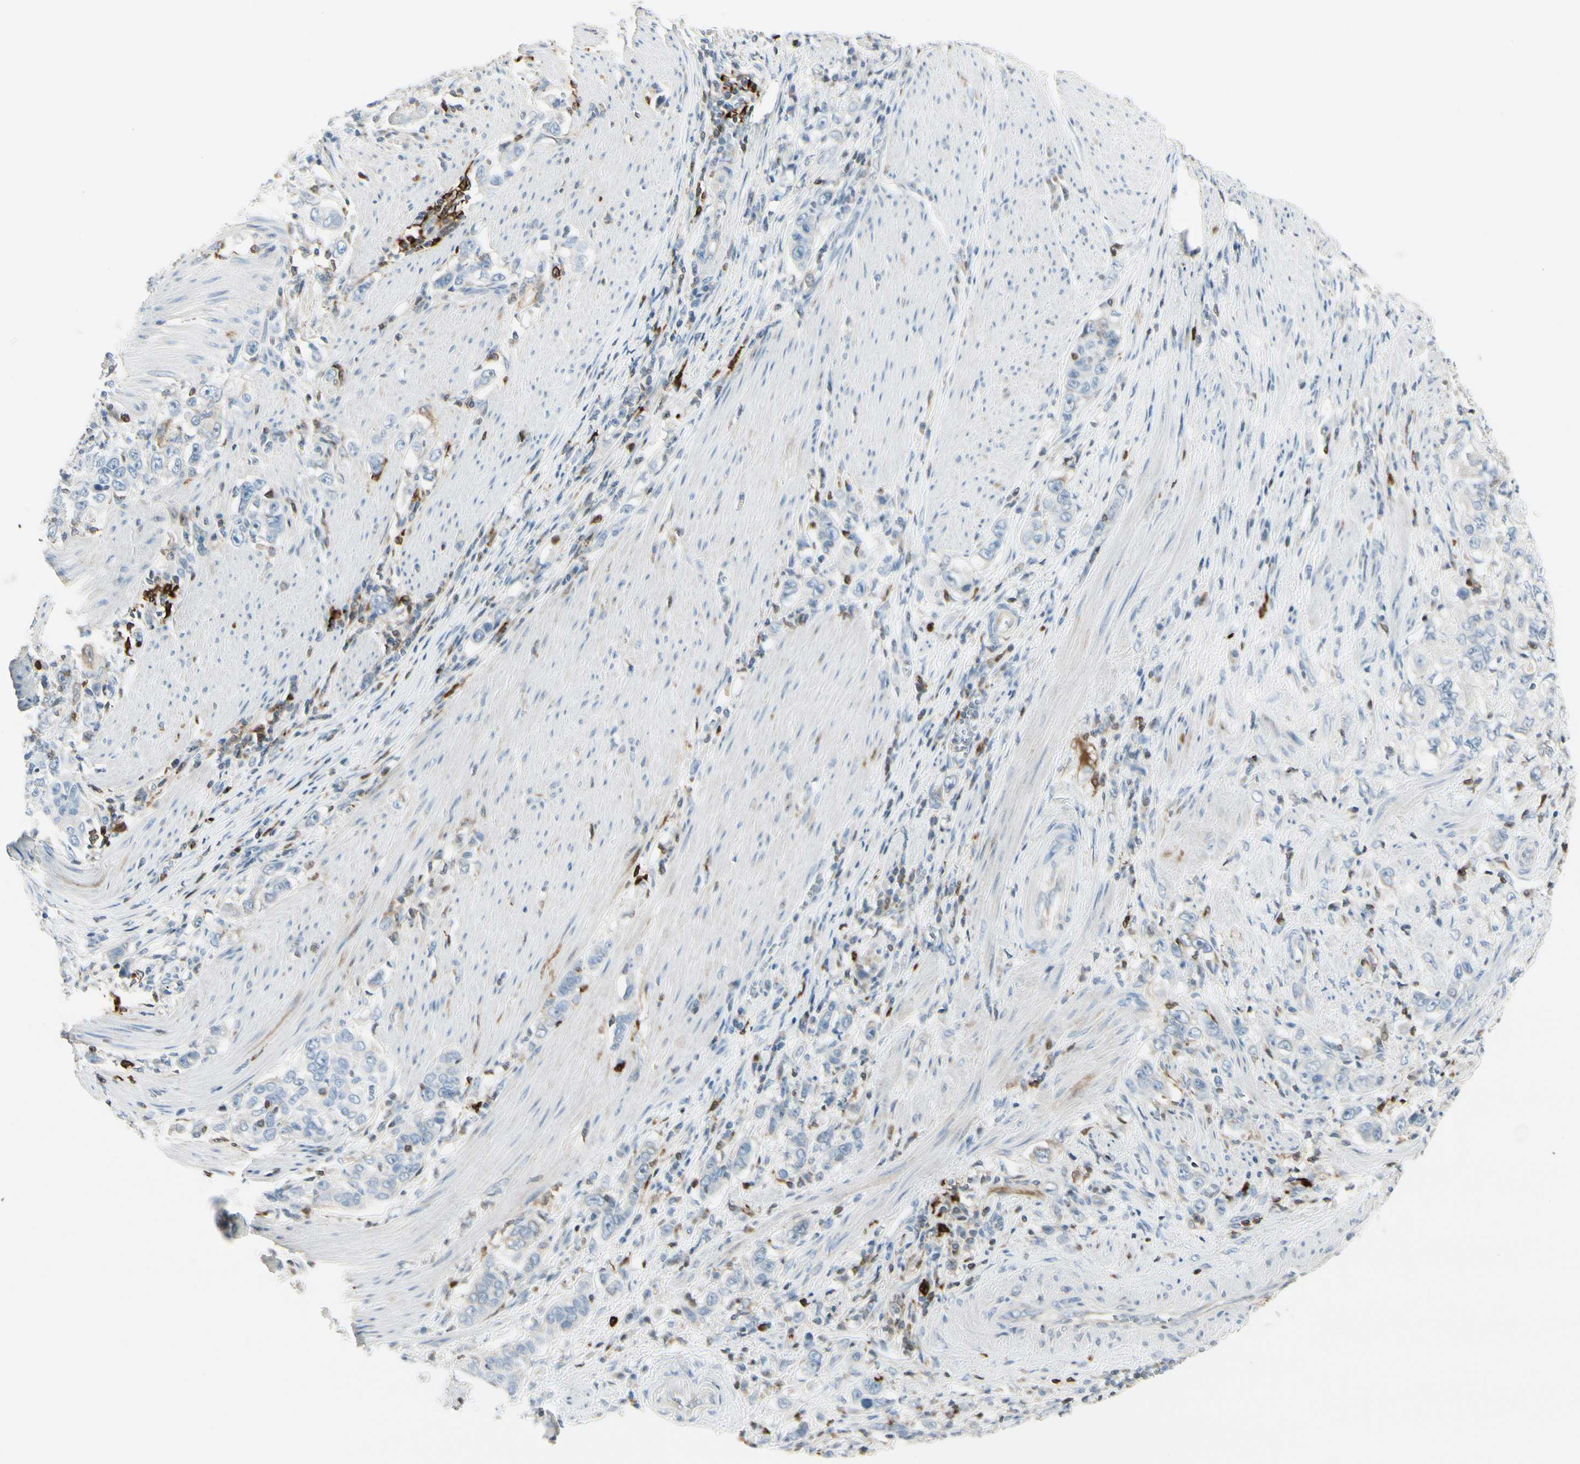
{"staining": {"intensity": "negative", "quantity": "none", "location": "none"}, "tissue": "stomach cancer", "cell_type": "Tumor cells", "image_type": "cancer", "snomed": [{"axis": "morphology", "description": "Adenocarcinoma, NOS"}, {"axis": "topography", "description": "Stomach, lower"}], "caption": "IHC histopathology image of neoplastic tissue: human stomach adenocarcinoma stained with DAB displays no significant protein expression in tumor cells.", "gene": "TRAF1", "patient": {"sex": "female", "age": 72}}